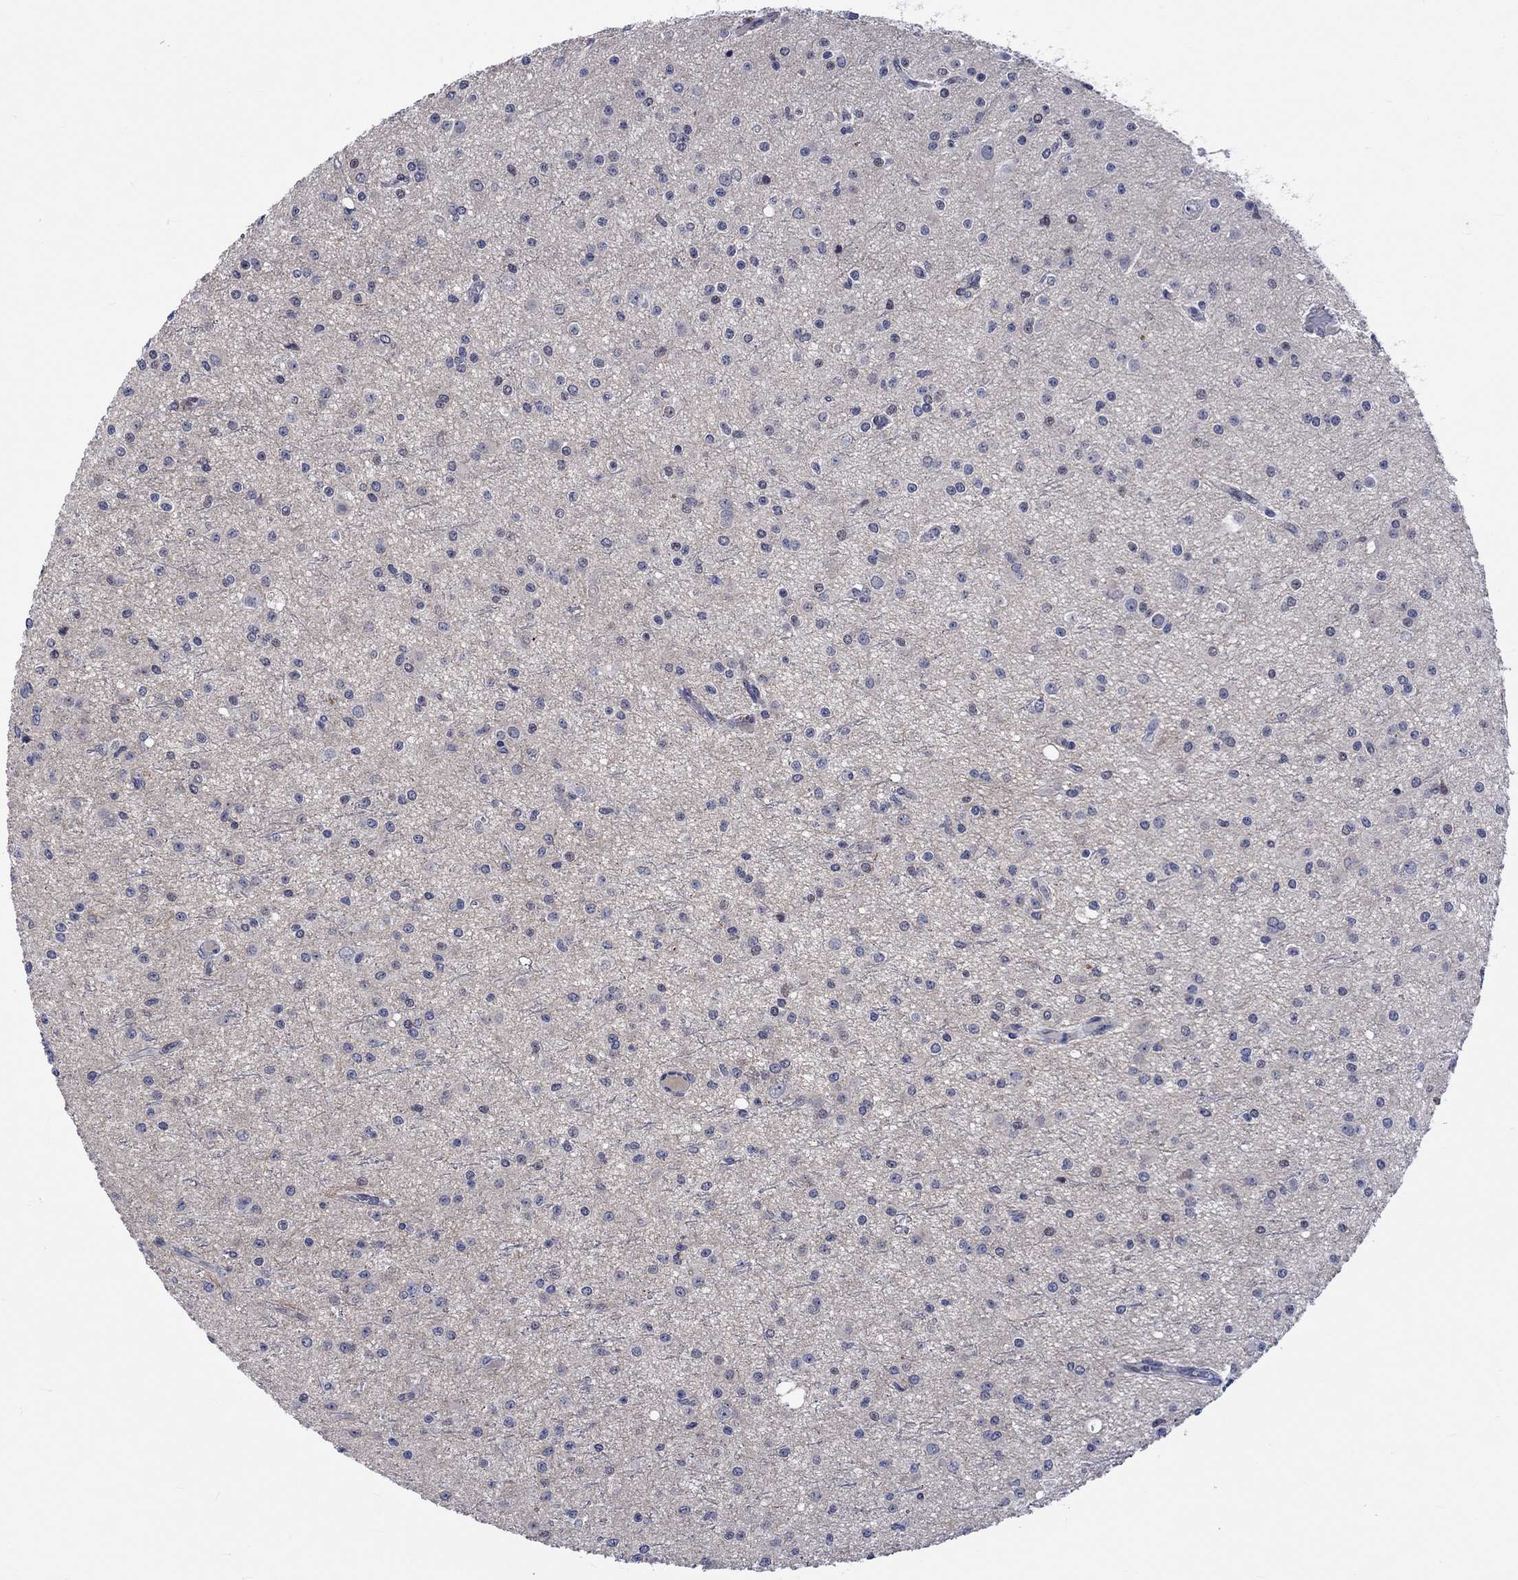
{"staining": {"intensity": "negative", "quantity": "none", "location": "none"}, "tissue": "glioma", "cell_type": "Tumor cells", "image_type": "cancer", "snomed": [{"axis": "morphology", "description": "Glioma, malignant, Low grade"}, {"axis": "topography", "description": "Brain"}], "caption": "High power microscopy histopathology image of an immunohistochemistry (IHC) image of low-grade glioma (malignant), revealing no significant positivity in tumor cells.", "gene": "E2F8", "patient": {"sex": "male", "age": 27}}